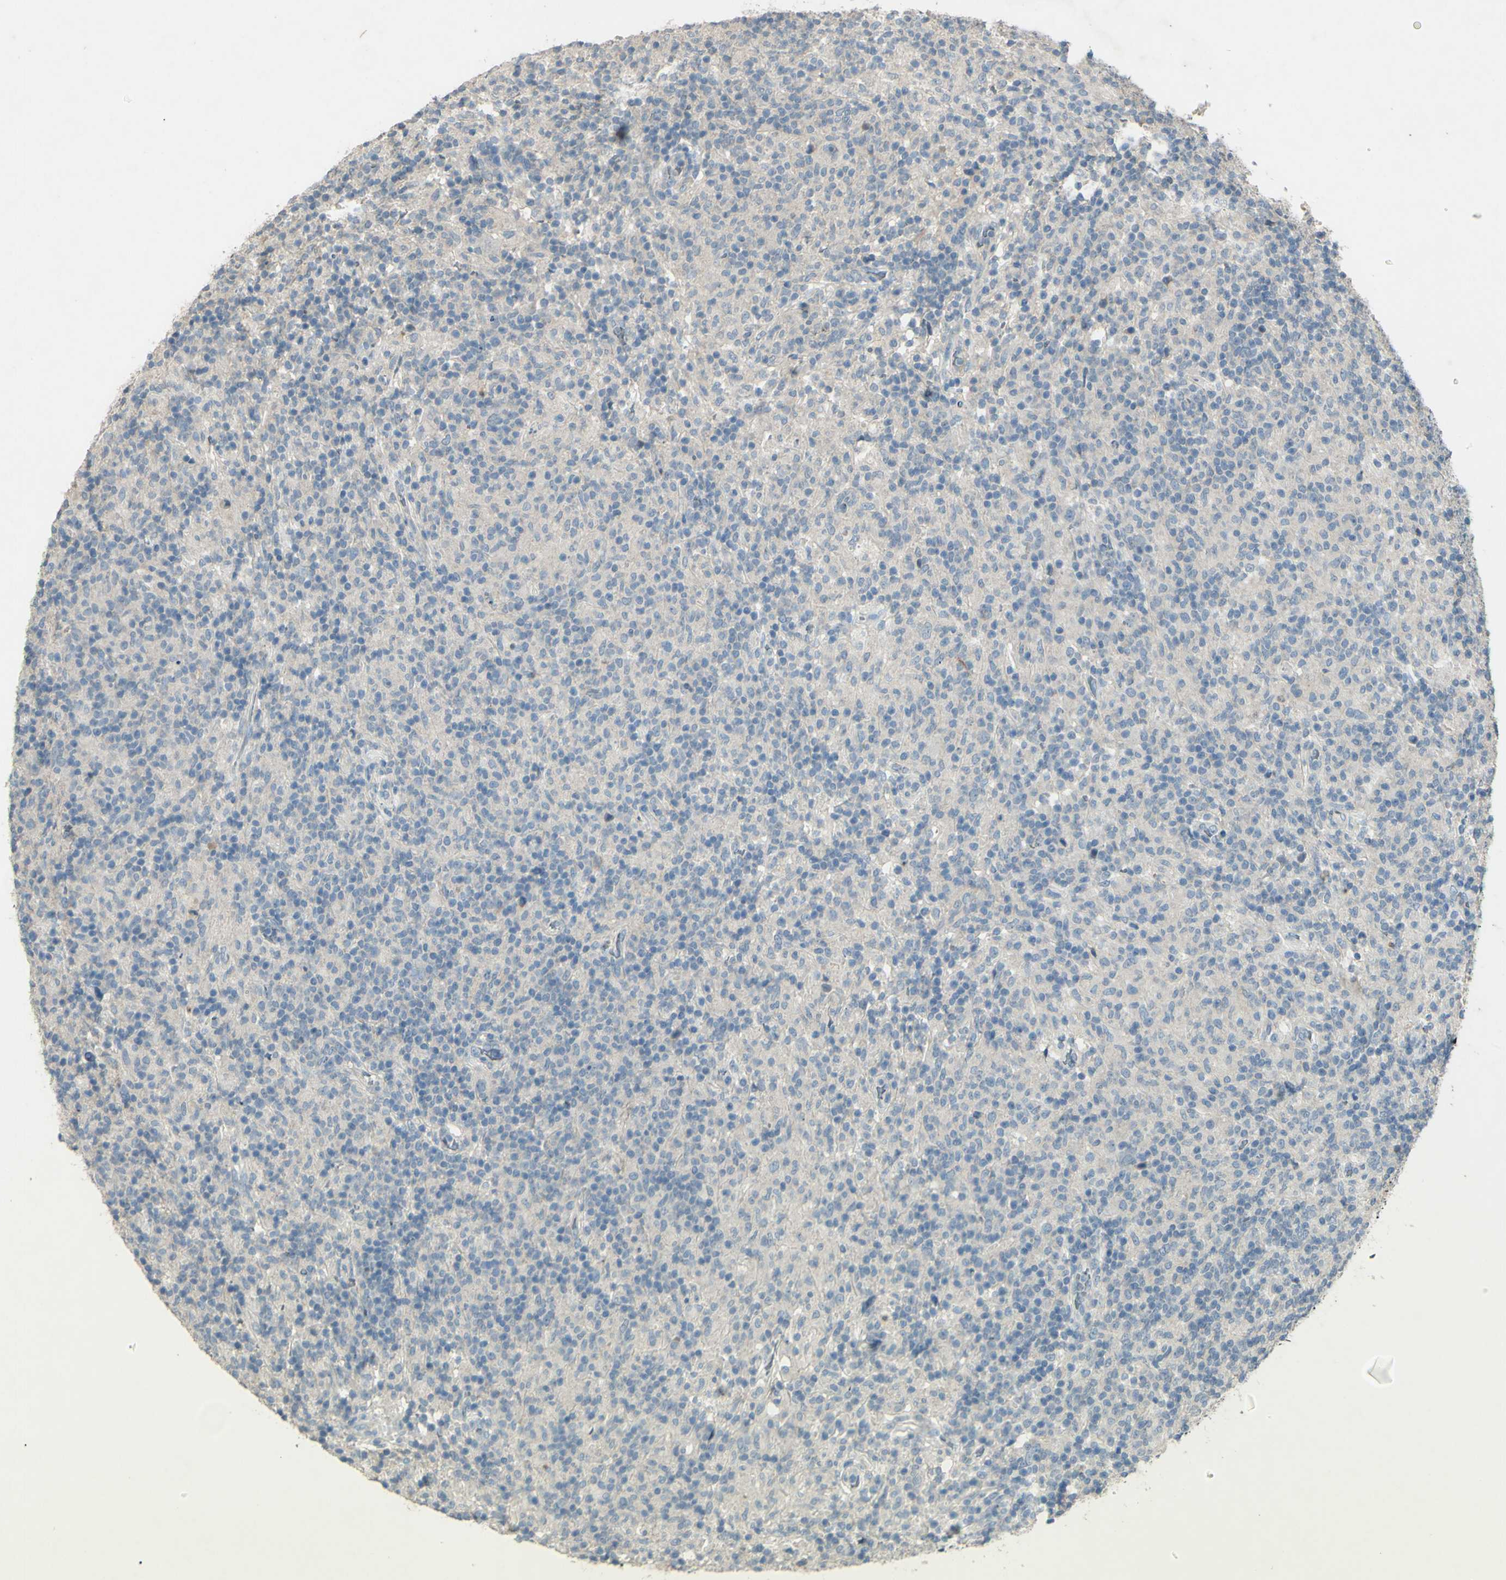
{"staining": {"intensity": "negative", "quantity": "none", "location": "none"}, "tissue": "lymphoma", "cell_type": "Tumor cells", "image_type": "cancer", "snomed": [{"axis": "morphology", "description": "Hodgkin's disease, NOS"}, {"axis": "topography", "description": "Lymph node"}], "caption": "Hodgkin's disease stained for a protein using immunohistochemistry (IHC) demonstrates no positivity tumor cells.", "gene": "TIMM21", "patient": {"sex": "male", "age": 70}}